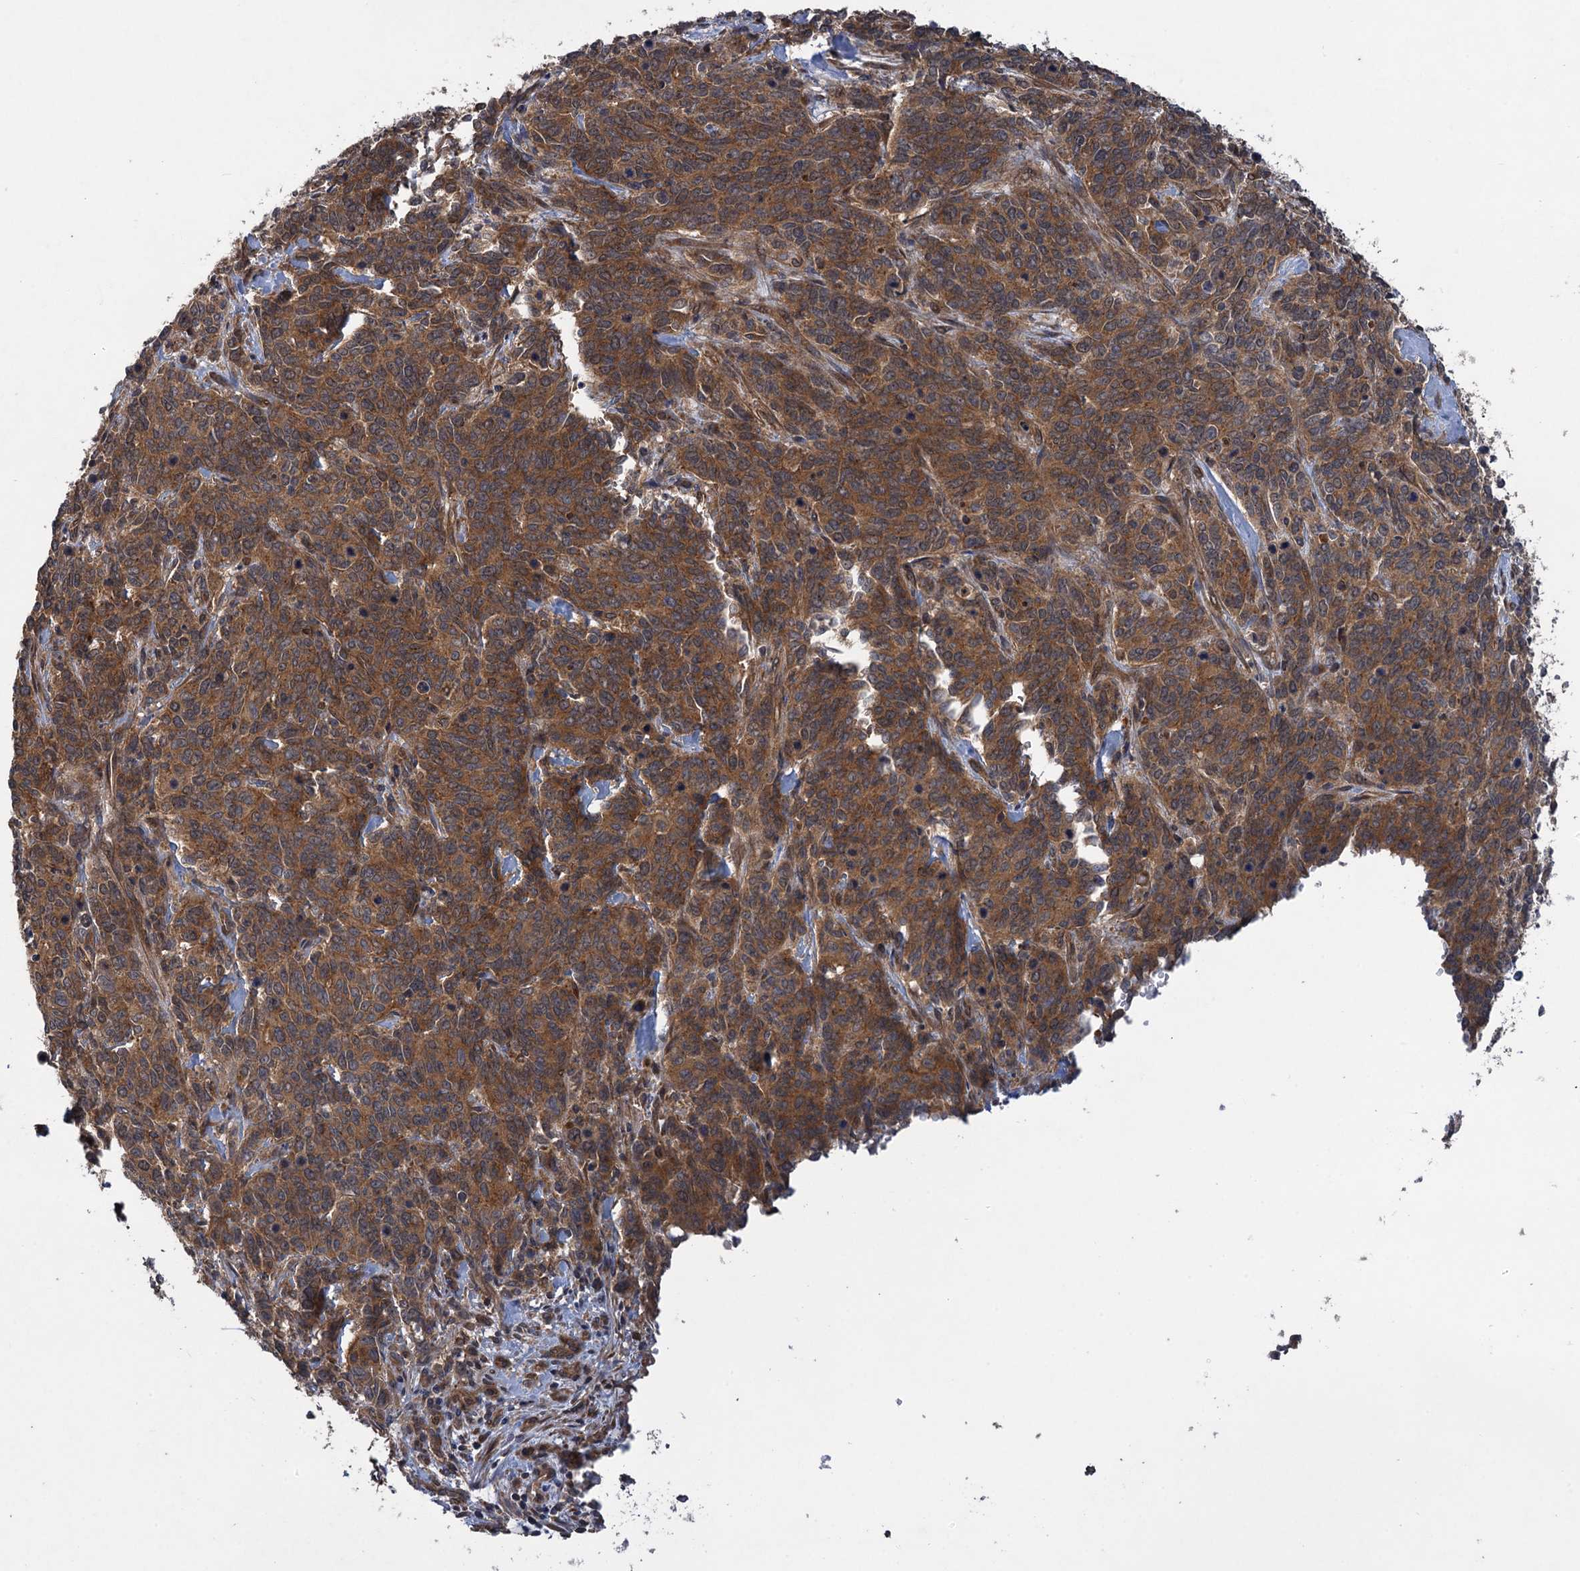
{"staining": {"intensity": "moderate", "quantity": ">75%", "location": "cytoplasmic/membranous"}, "tissue": "cervical cancer", "cell_type": "Tumor cells", "image_type": "cancer", "snomed": [{"axis": "morphology", "description": "Squamous cell carcinoma, NOS"}, {"axis": "topography", "description": "Cervix"}], "caption": "Immunohistochemical staining of human cervical cancer shows medium levels of moderate cytoplasmic/membranous staining in about >75% of tumor cells.", "gene": "HAUS1", "patient": {"sex": "female", "age": 60}}